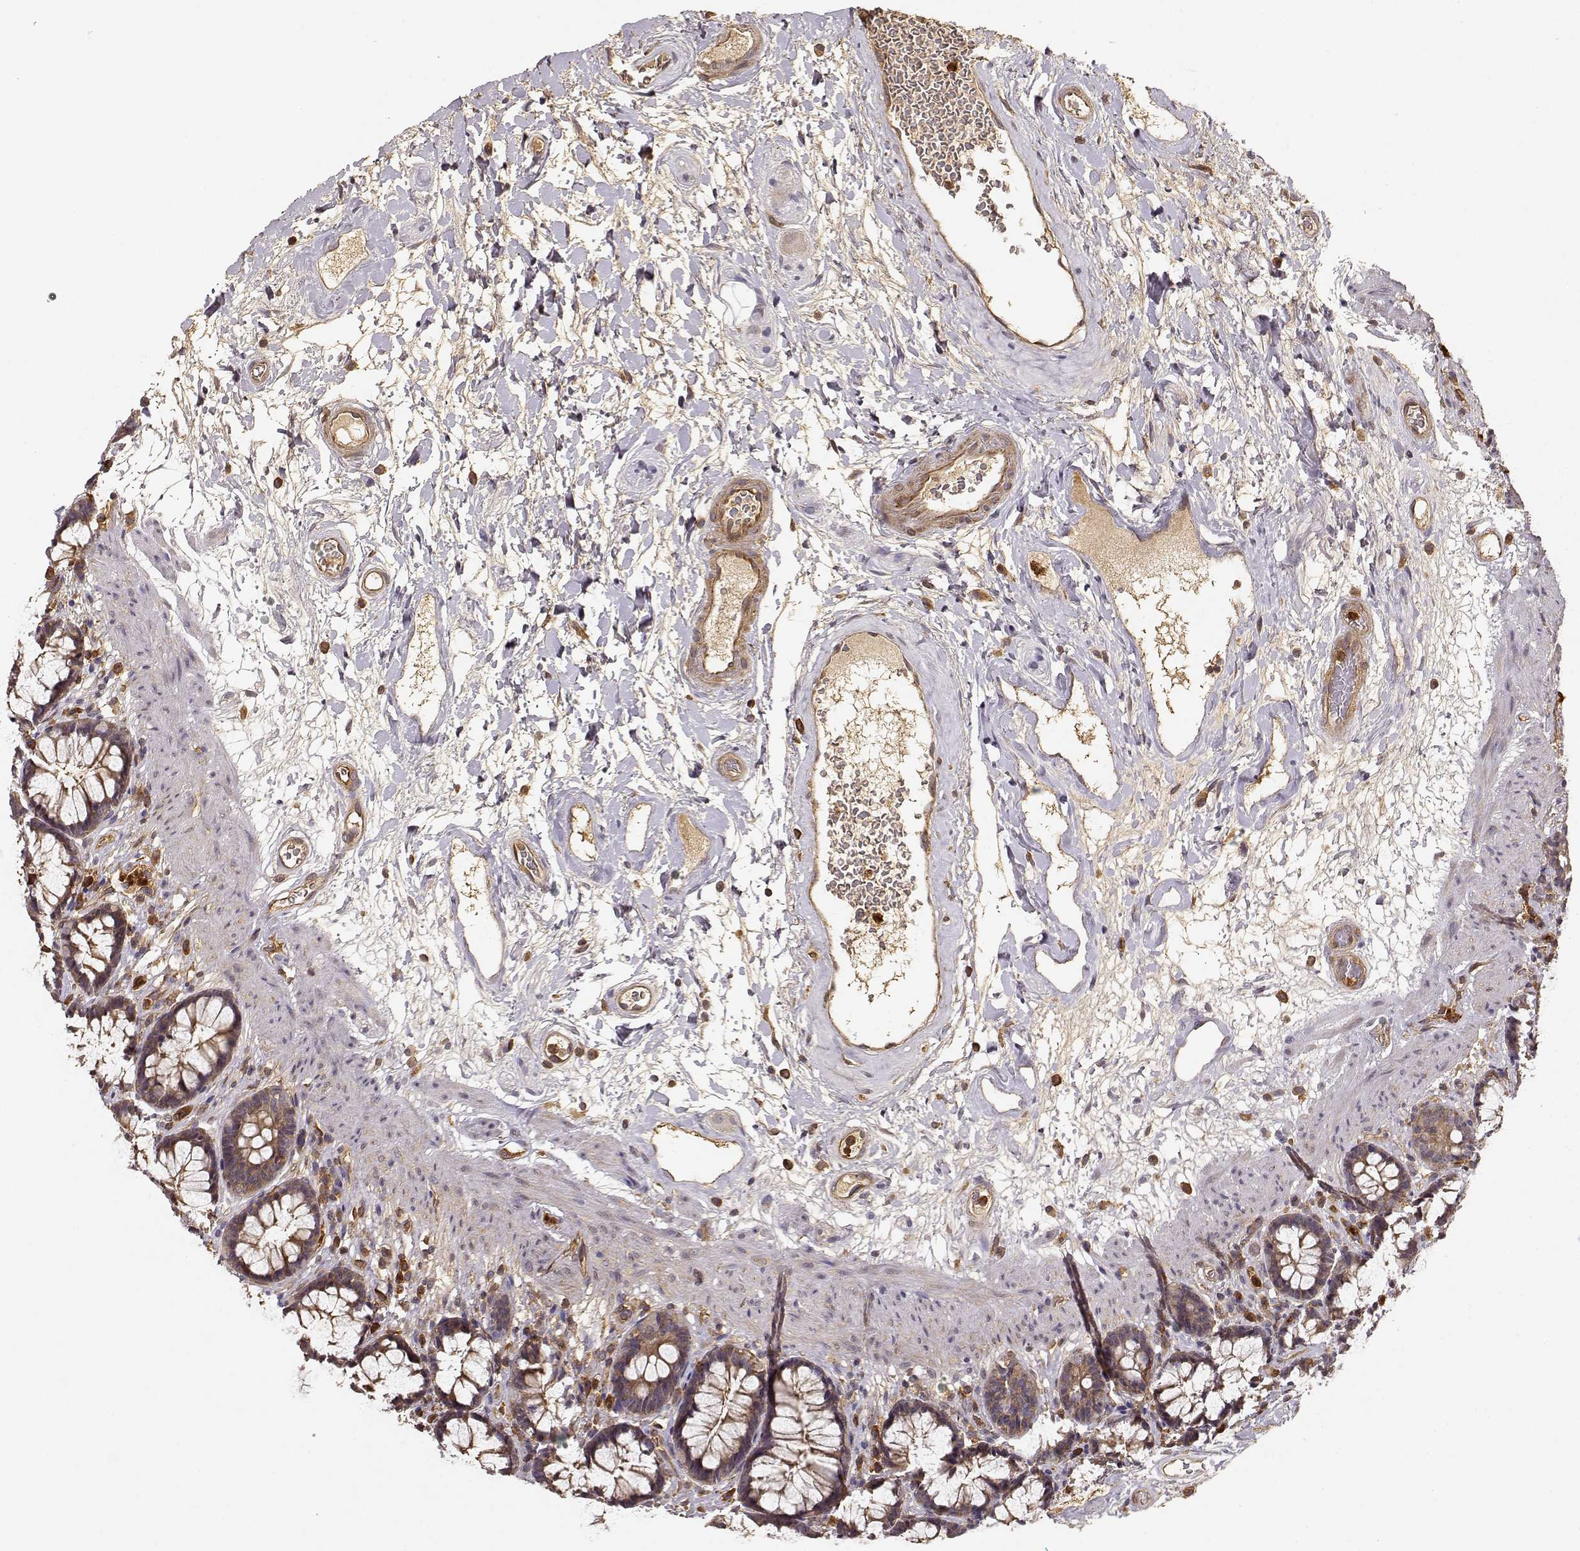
{"staining": {"intensity": "weak", "quantity": ">75%", "location": "cytoplasmic/membranous"}, "tissue": "rectum", "cell_type": "Glandular cells", "image_type": "normal", "snomed": [{"axis": "morphology", "description": "Normal tissue, NOS"}, {"axis": "topography", "description": "Rectum"}], "caption": "High-power microscopy captured an IHC photomicrograph of benign rectum, revealing weak cytoplasmic/membranous staining in about >75% of glandular cells. (IHC, brightfield microscopy, high magnification).", "gene": "ARHGEF2", "patient": {"sex": "male", "age": 72}}